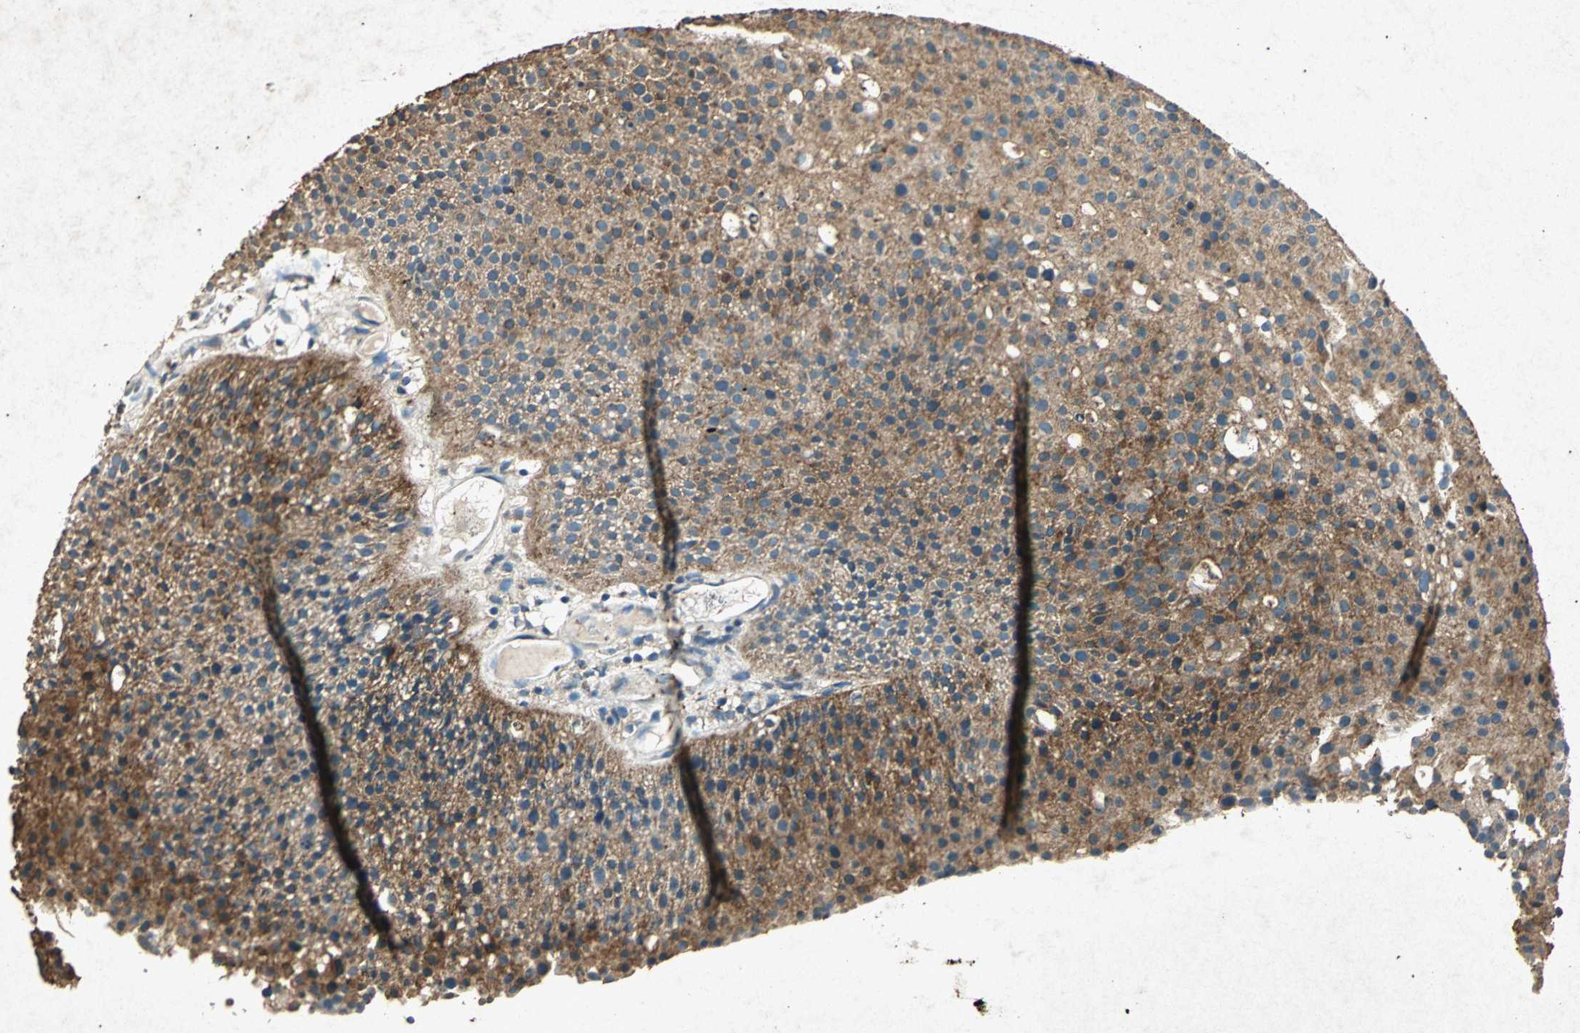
{"staining": {"intensity": "moderate", "quantity": ">75%", "location": "cytoplasmic/membranous"}, "tissue": "urothelial cancer", "cell_type": "Tumor cells", "image_type": "cancer", "snomed": [{"axis": "morphology", "description": "Urothelial carcinoma, Low grade"}, {"axis": "topography", "description": "Urinary bladder"}], "caption": "Immunohistochemistry (IHC) of urothelial cancer shows medium levels of moderate cytoplasmic/membranous positivity in approximately >75% of tumor cells. (IHC, brightfield microscopy, high magnification).", "gene": "PSEN1", "patient": {"sex": "male", "age": 85}}